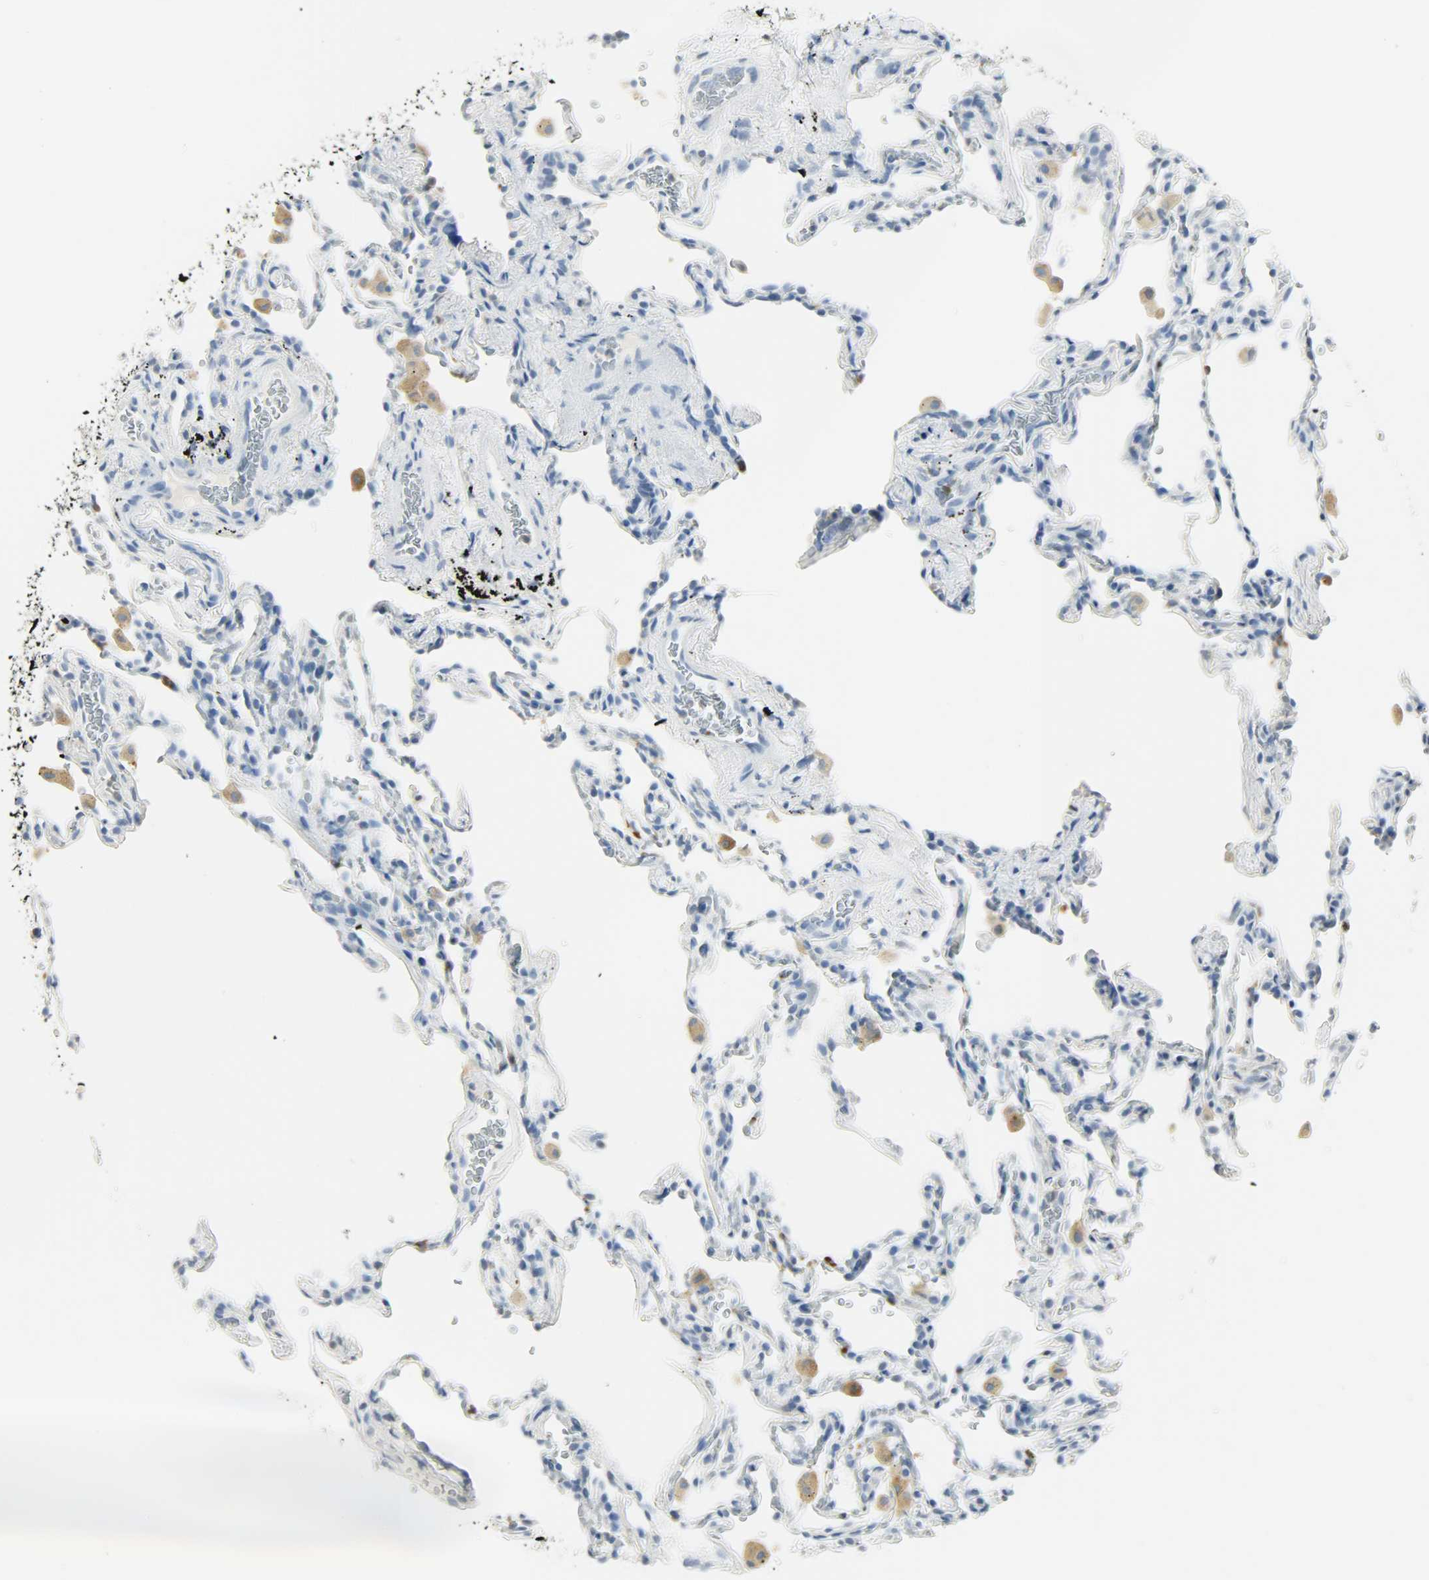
{"staining": {"intensity": "negative", "quantity": "none", "location": "none"}, "tissue": "lung", "cell_type": "Alveolar cells", "image_type": "normal", "snomed": [{"axis": "morphology", "description": "Normal tissue, NOS"}, {"axis": "morphology", "description": "Soft tissue tumor metastatic"}, {"axis": "topography", "description": "Lung"}], "caption": "DAB (3,3'-diaminobenzidine) immunohistochemical staining of unremarkable human lung displays no significant staining in alveolar cells.", "gene": "PTPN6", "patient": {"sex": "male", "age": 59}}